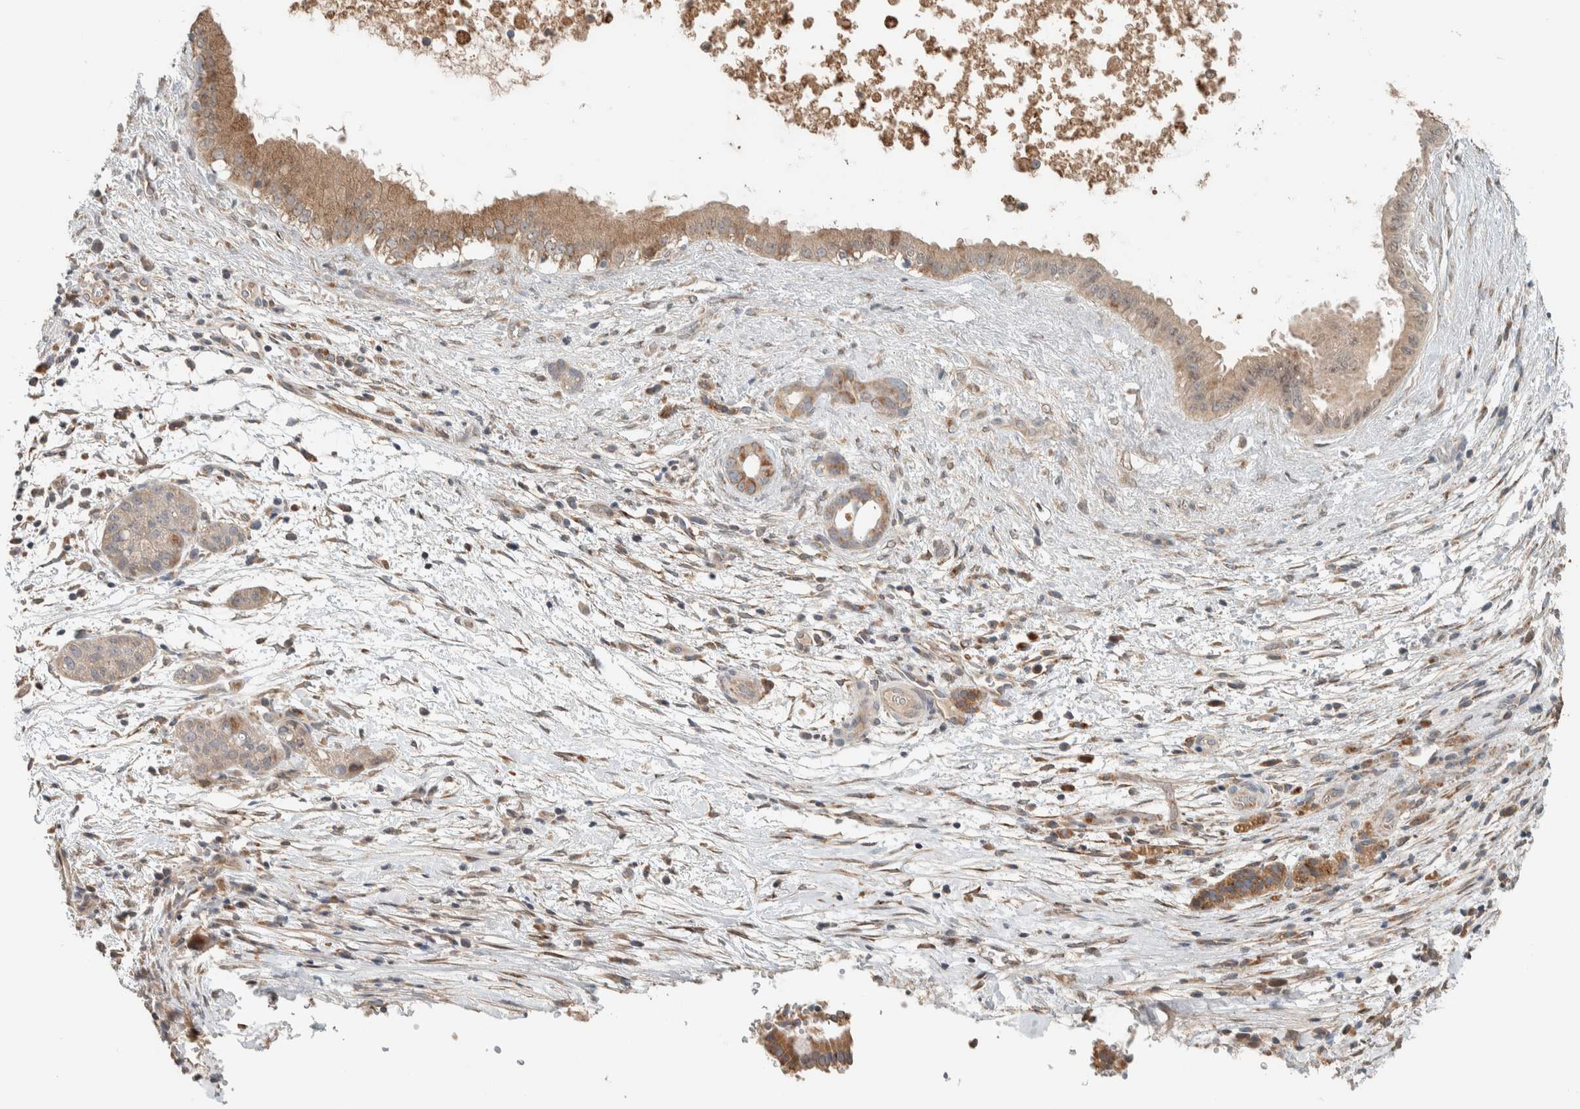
{"staining": {"intensity": "moderate", "quantity": ">75%", "location": "cytoplasmic/membranous"}, "tissue": "pancreatic cancer", "cell_type": "Tumor cells", "image_type": "cancer", "snomed": [{"axis": "morphology", "description": "Adenocarcinoma, NOS"}, {"axis": "topography", "description": "Pancreas"}], "caption": "Moderate cytoplasmic/membranous positivity for a protein is seen in about >75% of tumor cells of adenocarcinoma (pancreatic) using immunohistochemistry (IHC).", "gene": "NBR1", "patient": {"sex": "female", "age": 78}}